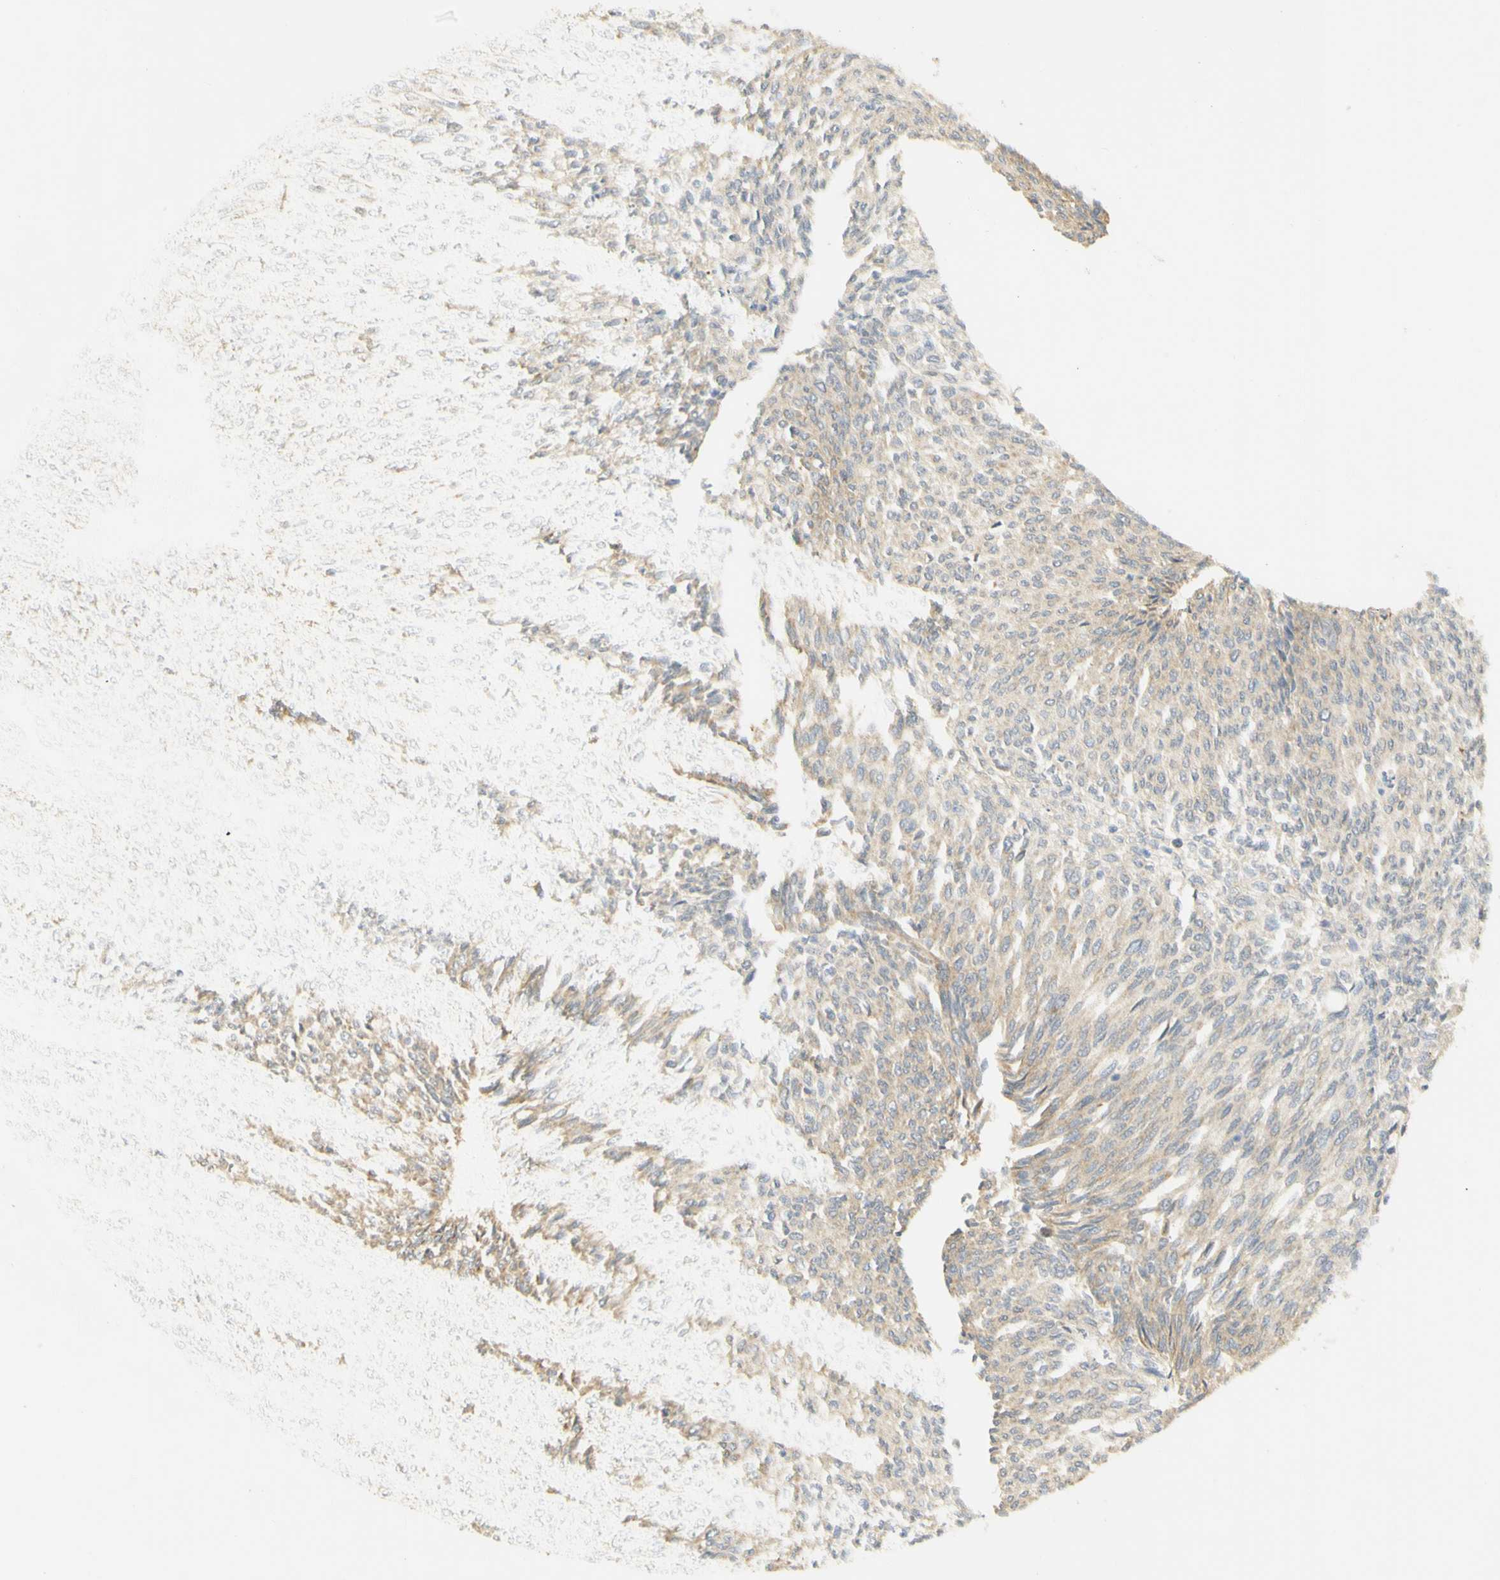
{"staining": {"intensity": "weak", "quantity": ">75%", "location": "cytoplasmic/membranous"}, "tissue": "urothelial cancer", "cell_type": "Tumor cells", "image_type": "cancer", "snomed": [{"axis": "morphology", "description": "Urothelial carcinoma, Low grade"}, {"axis": "topography", "description": "Urinary bladder"}], "caption": "An immunohistochemistry histopathology image of neoplastic tissue is shown. Protein staining in brown shows weak cytoplasmic/membranous positivity in urothelial cancer within tumor cells. The protein of interest is stained brown, and the nuclei are stained in blue (DAB IHC with brightfield microscopy, high magnification).", "gene": "KIF11", "patient": {"sex": "female", "age": 79}}